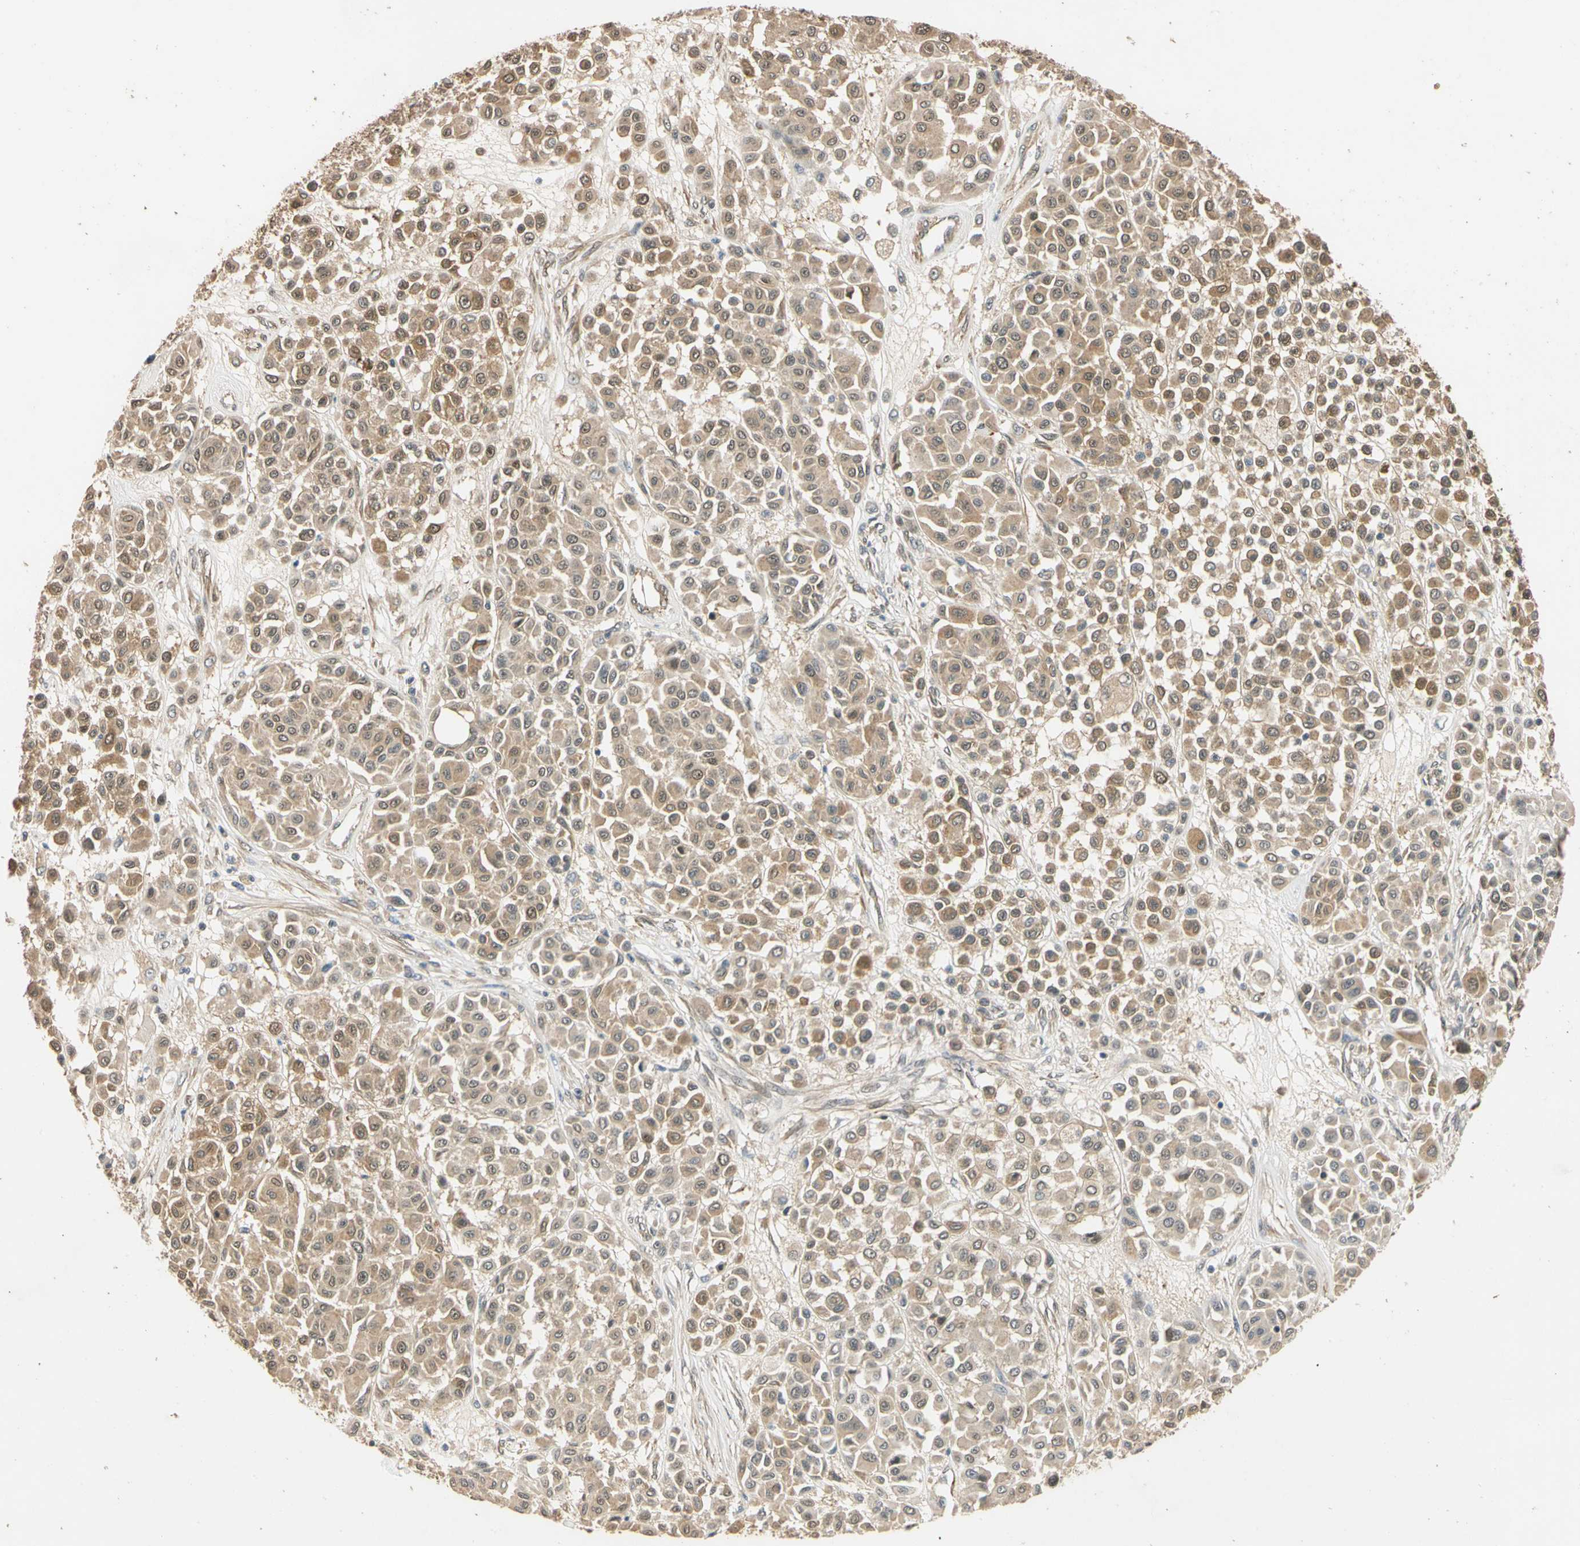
{"staining": {"intensity": "weak", "quantity": "25%-75%", "location": "cytoplasmic/membranous"}, "tissue": "melanoma", "cell_type": "Tumor cells", "image_type": "cancer", "snomed": [{"axis": "morphology", "description": "Malignant melanoma, Metastatic site"}, {"axis": "topography", "description": "Soft tissue"}], "caption": "This image demonstrates IHC staining of human malignant melanoma (metastatic site), with low weak cytoplasmic/membranous expression in approximately 25%-75% of tumor cells.", "gene": "QSER1", "patient": {"sex": "male", "age": 41}}